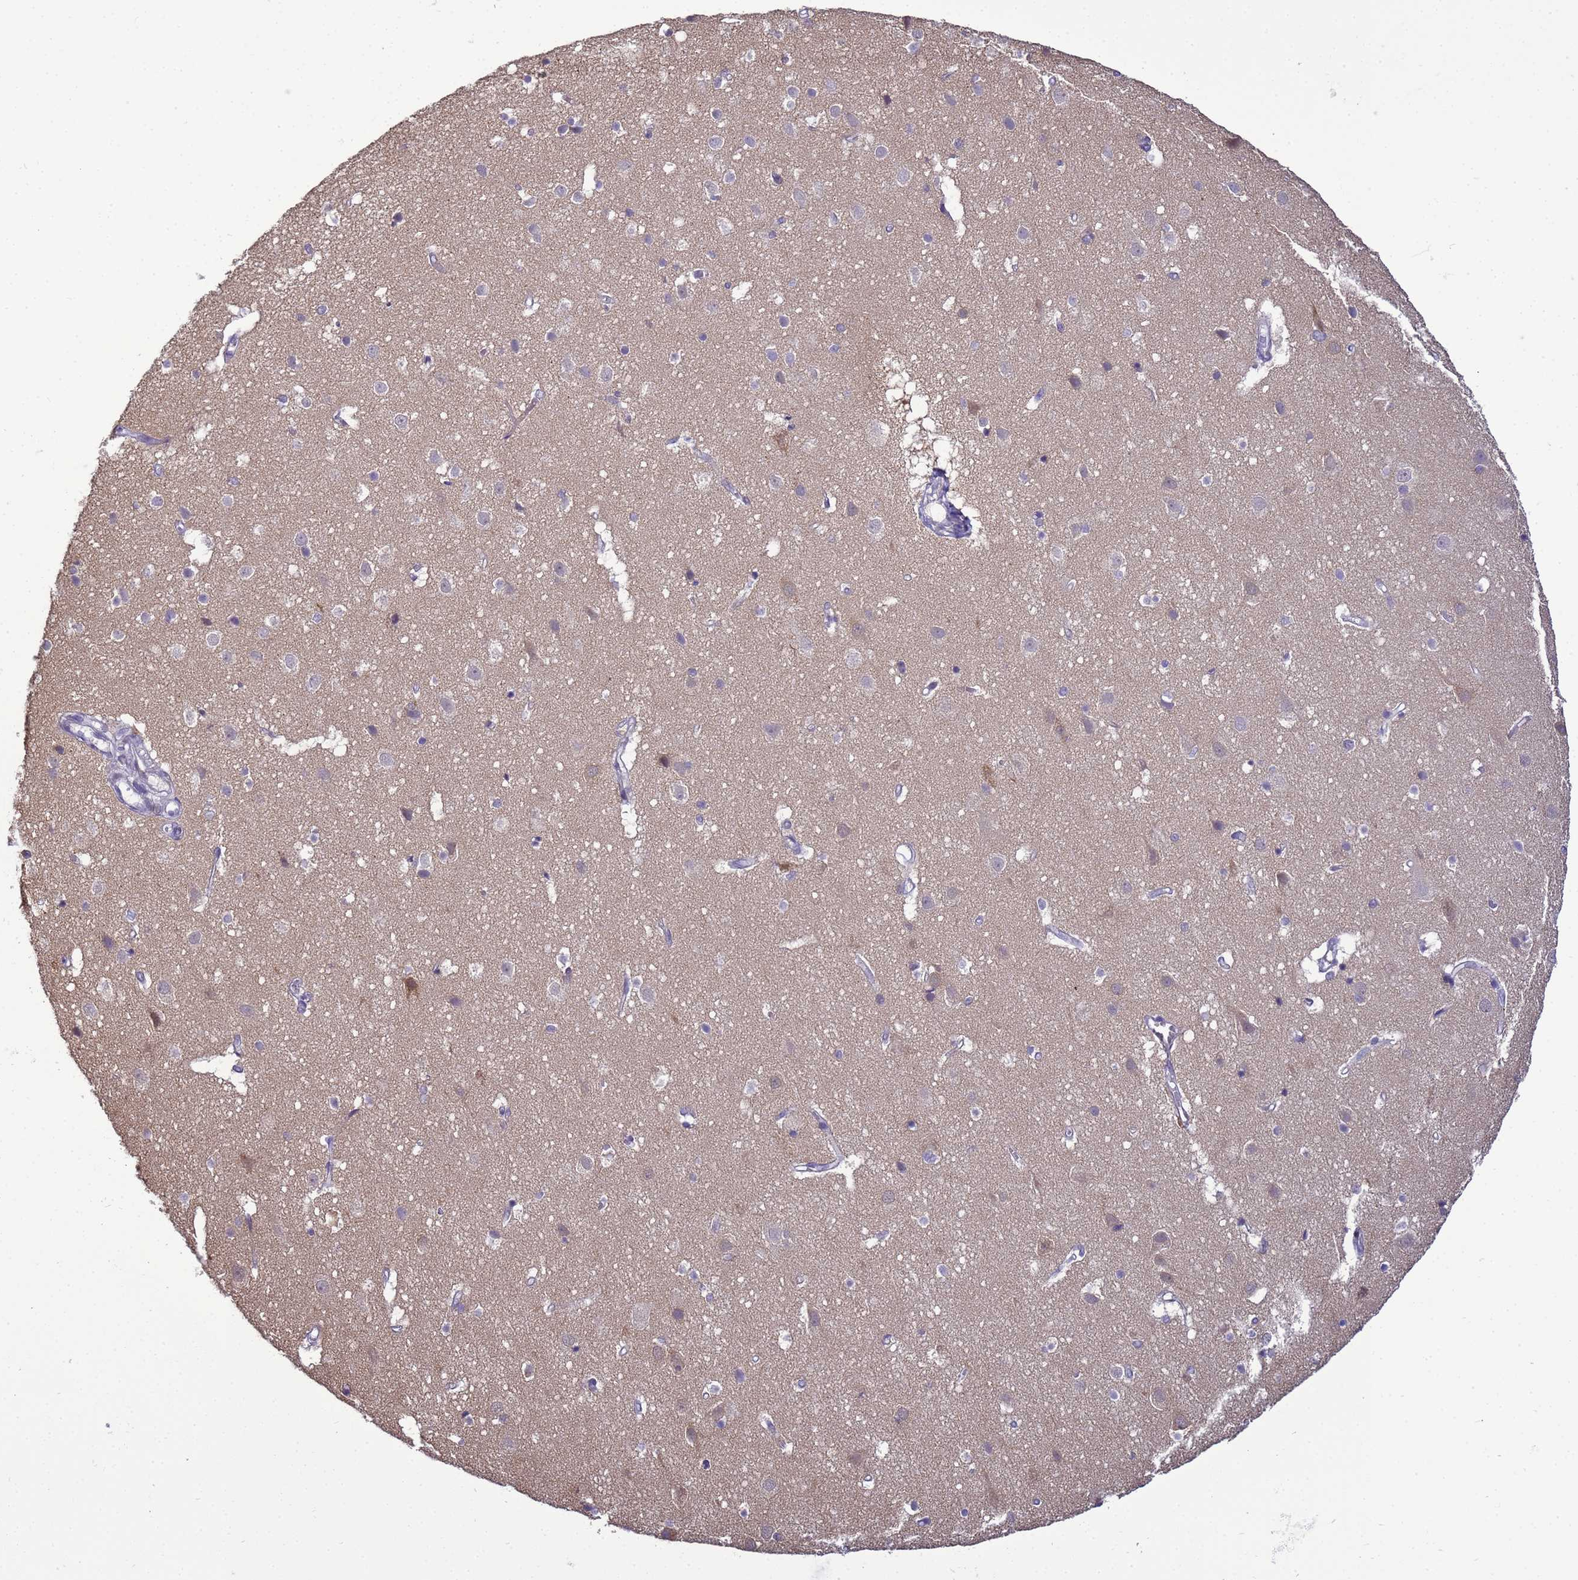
{"staining": {"intensity": "negative", "quantity": "none", "location": "none"}, "tissue": "cerebral cortex", "cell_type": "Endothelial cells", "image_type": "normal", "snomed": [{"axis": "morphology", "description": "Normal tissue, NOS"}, {"axis": "topography", "description": "Cerebral cortex"}], "caption": "Photomicrograph shows no protein staining in endothelial cells of unremarkable cerebral cortex.", "gene": "TMEM74B", "patient": {"sex": "male", "age": 54}}